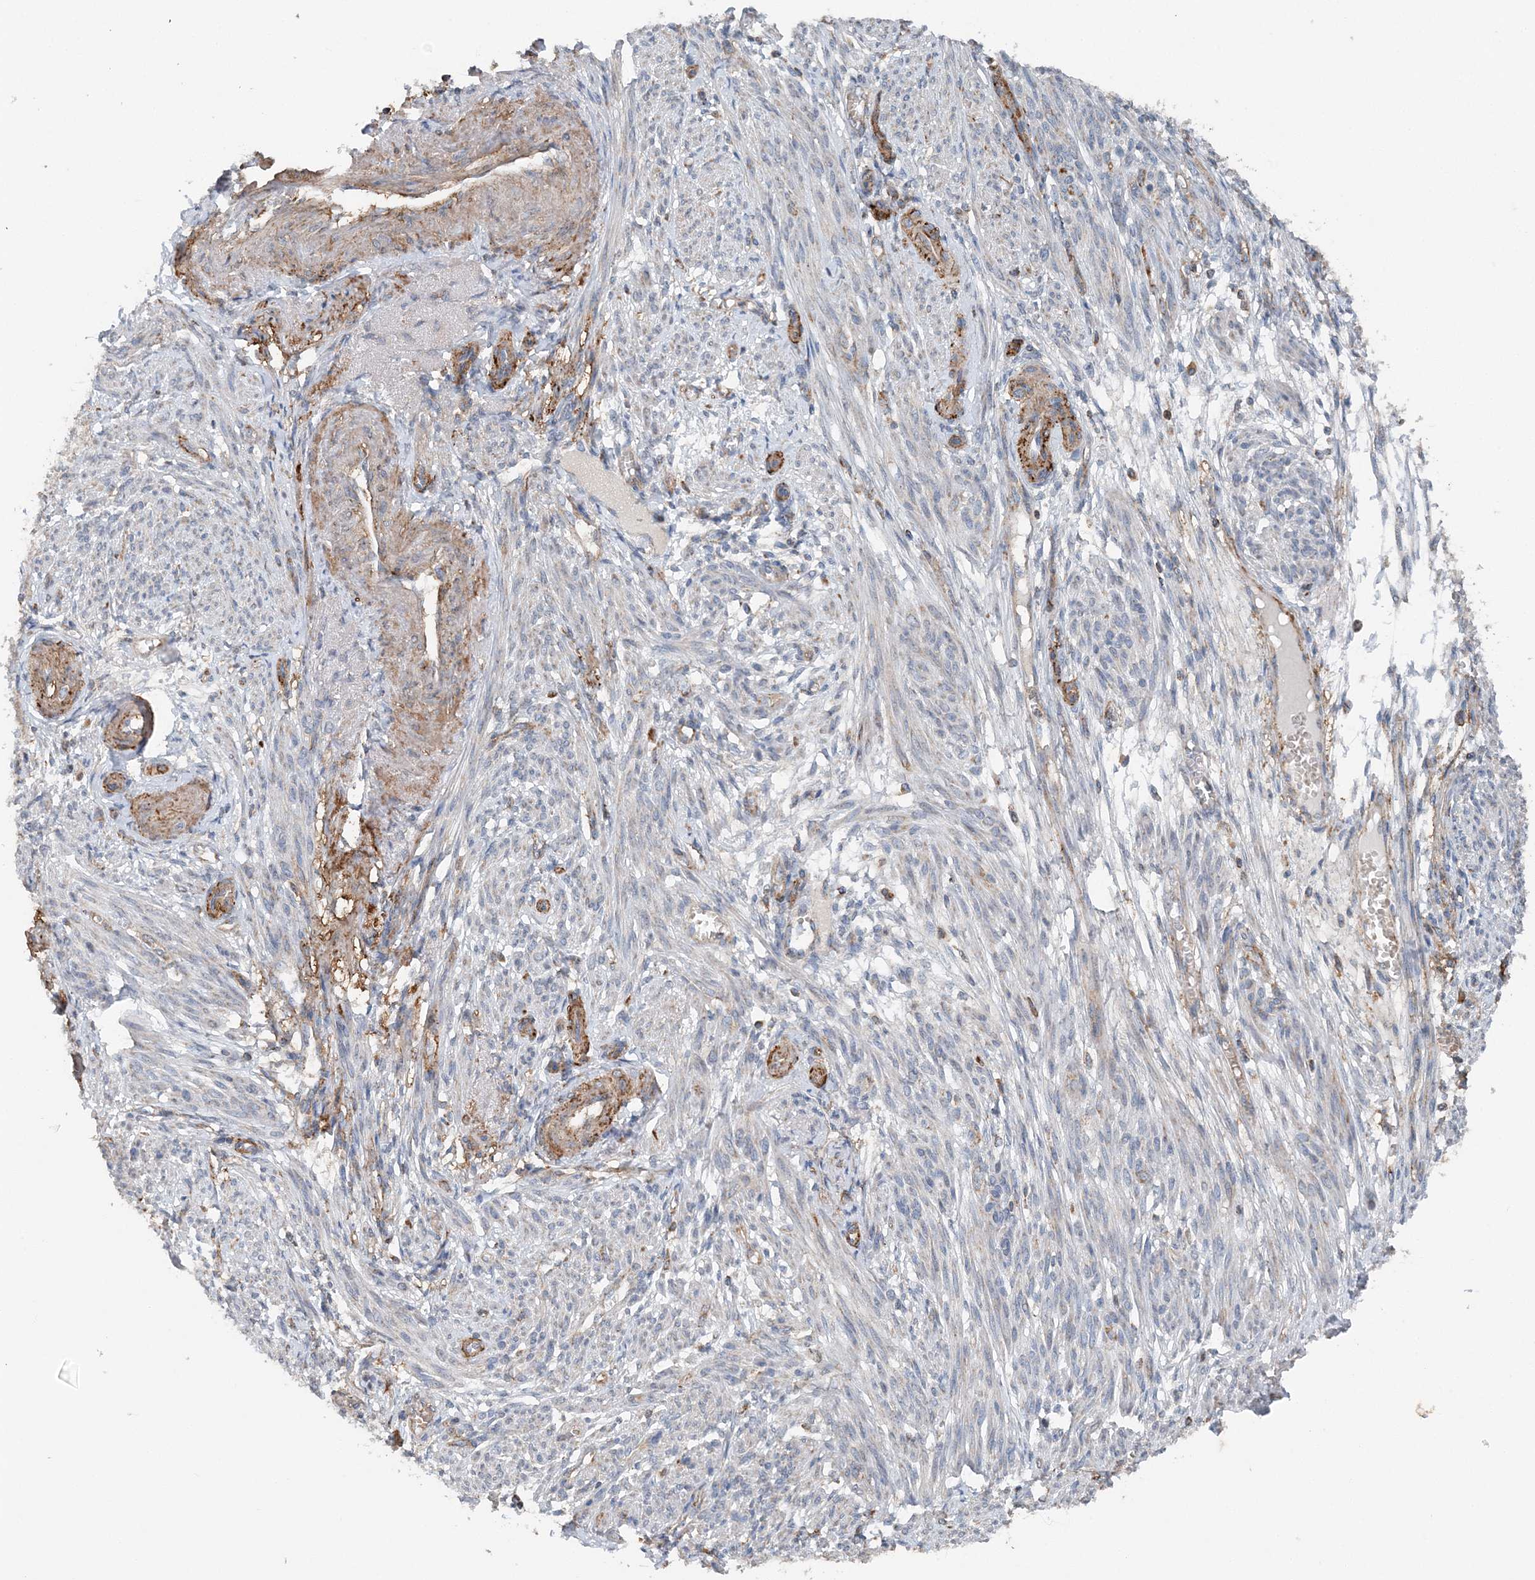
{"staining": {"intensity": "moderate", "quantity": "25%-75%", "location": "cytoplasmic/membranous"}, "tissue": "smooth muscle", "cell_type": "Smooth muscle cells", "image_type": "normal", "snomed": [{"axis": "morphology", "description": "Normal tissue, NOS"}, {"axis": "topography", "description": "Smooth muscle"}], "caption": "Smooth muscle cells demonstrate medium levels of moderate cytoplasmic/membranous staining in approximately 25%-75% of cells in benign human smooth muscle.", "gene": "SPRY2", "patient": {"sex": "female", "age": 39}}